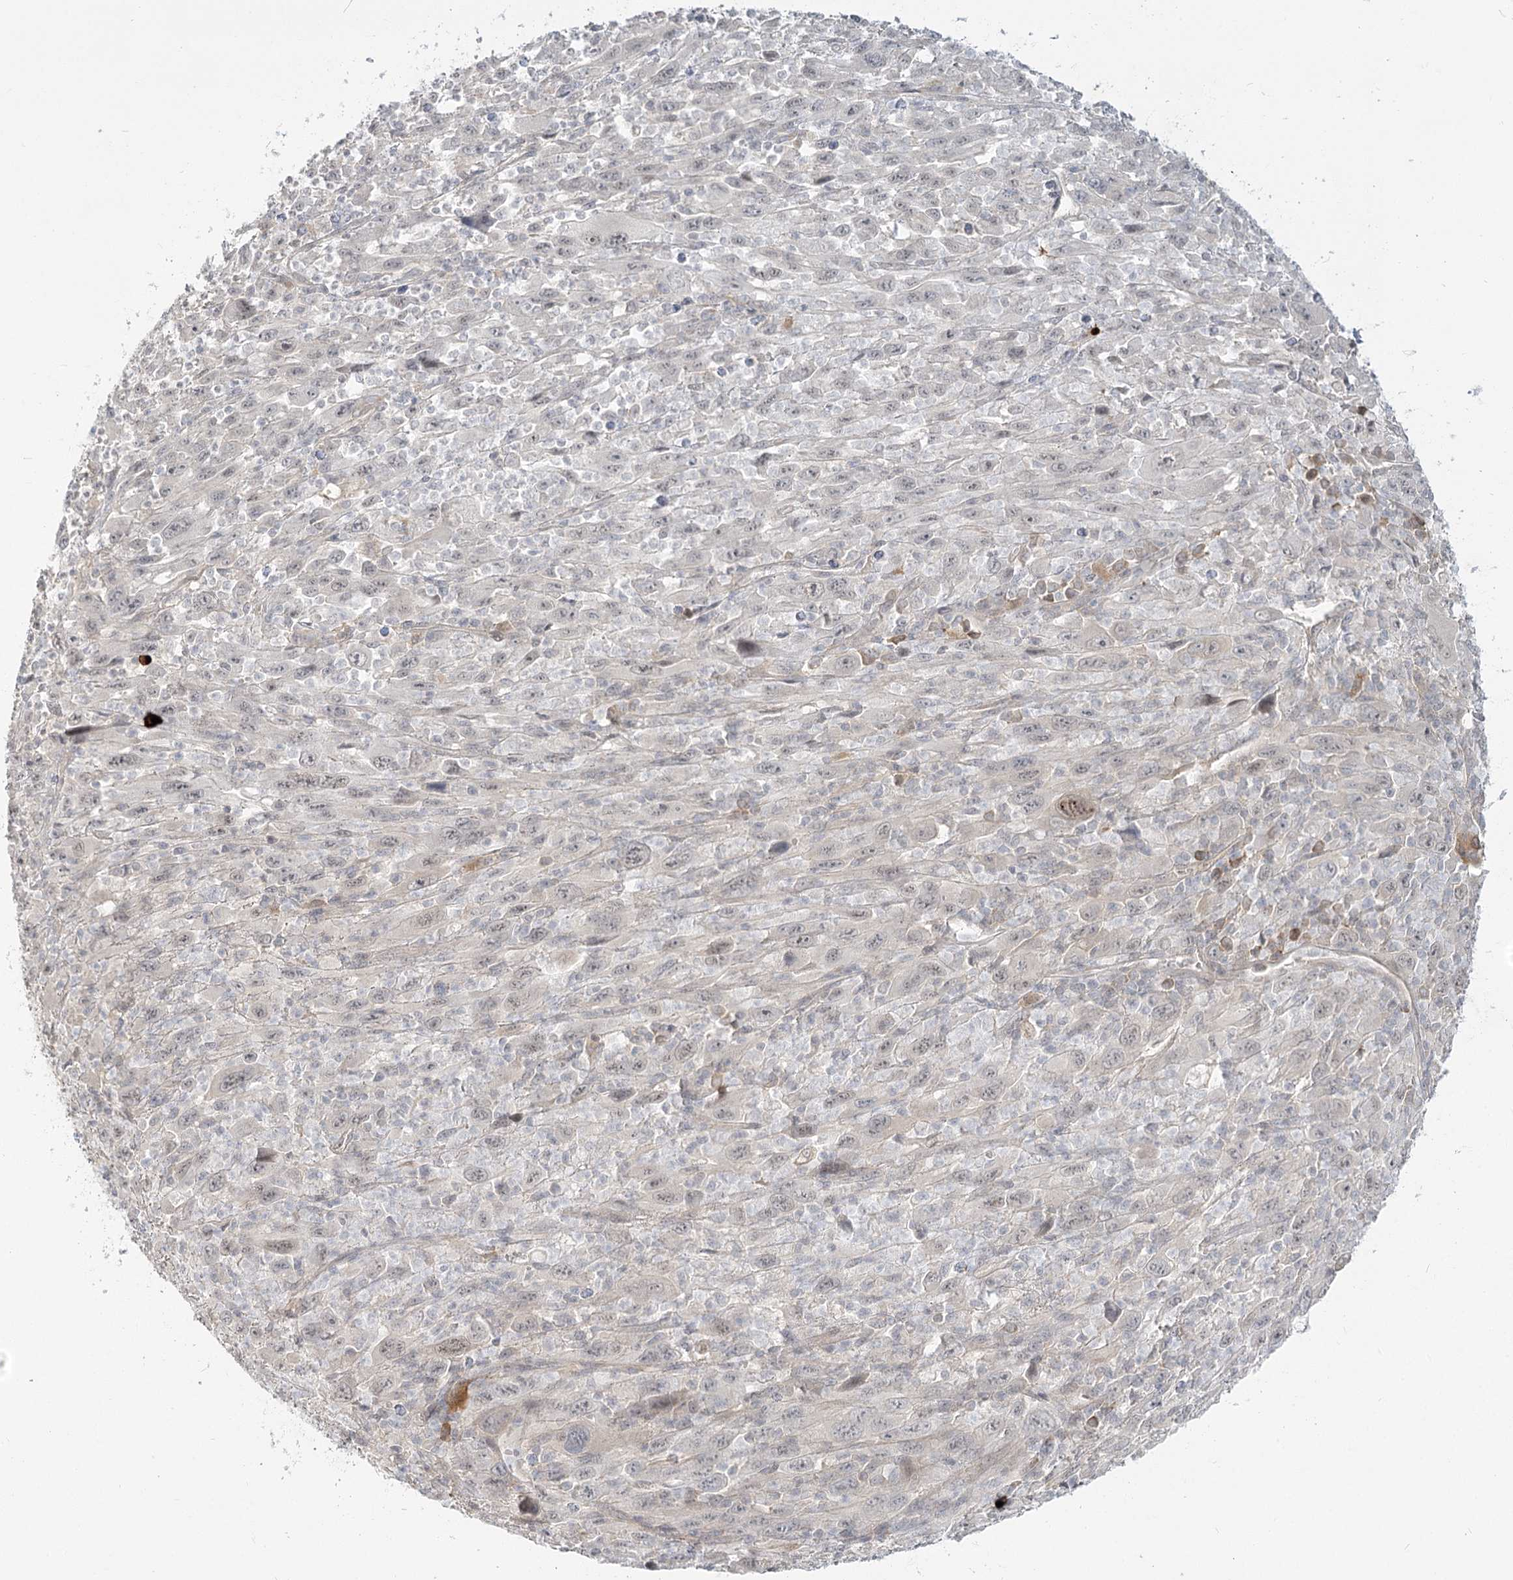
{"staining": {"intensity": "negative", "quantity": "none", "location": "none"}, "tissue": "melanoma", "cell_type": "Tumor cells", "image_type": "cancer", "snomed": [{"axis": "morphology", "description": "Malignant melanoma, Metastatic site"}, {"axis": "topography", "description": "Skin"}], "caption": "There is no significant staining in tumor cells of malignant melanoma (metastatic site).", "gene": "GUCY2C", "patient": {"sex": "female", "age": 56}}